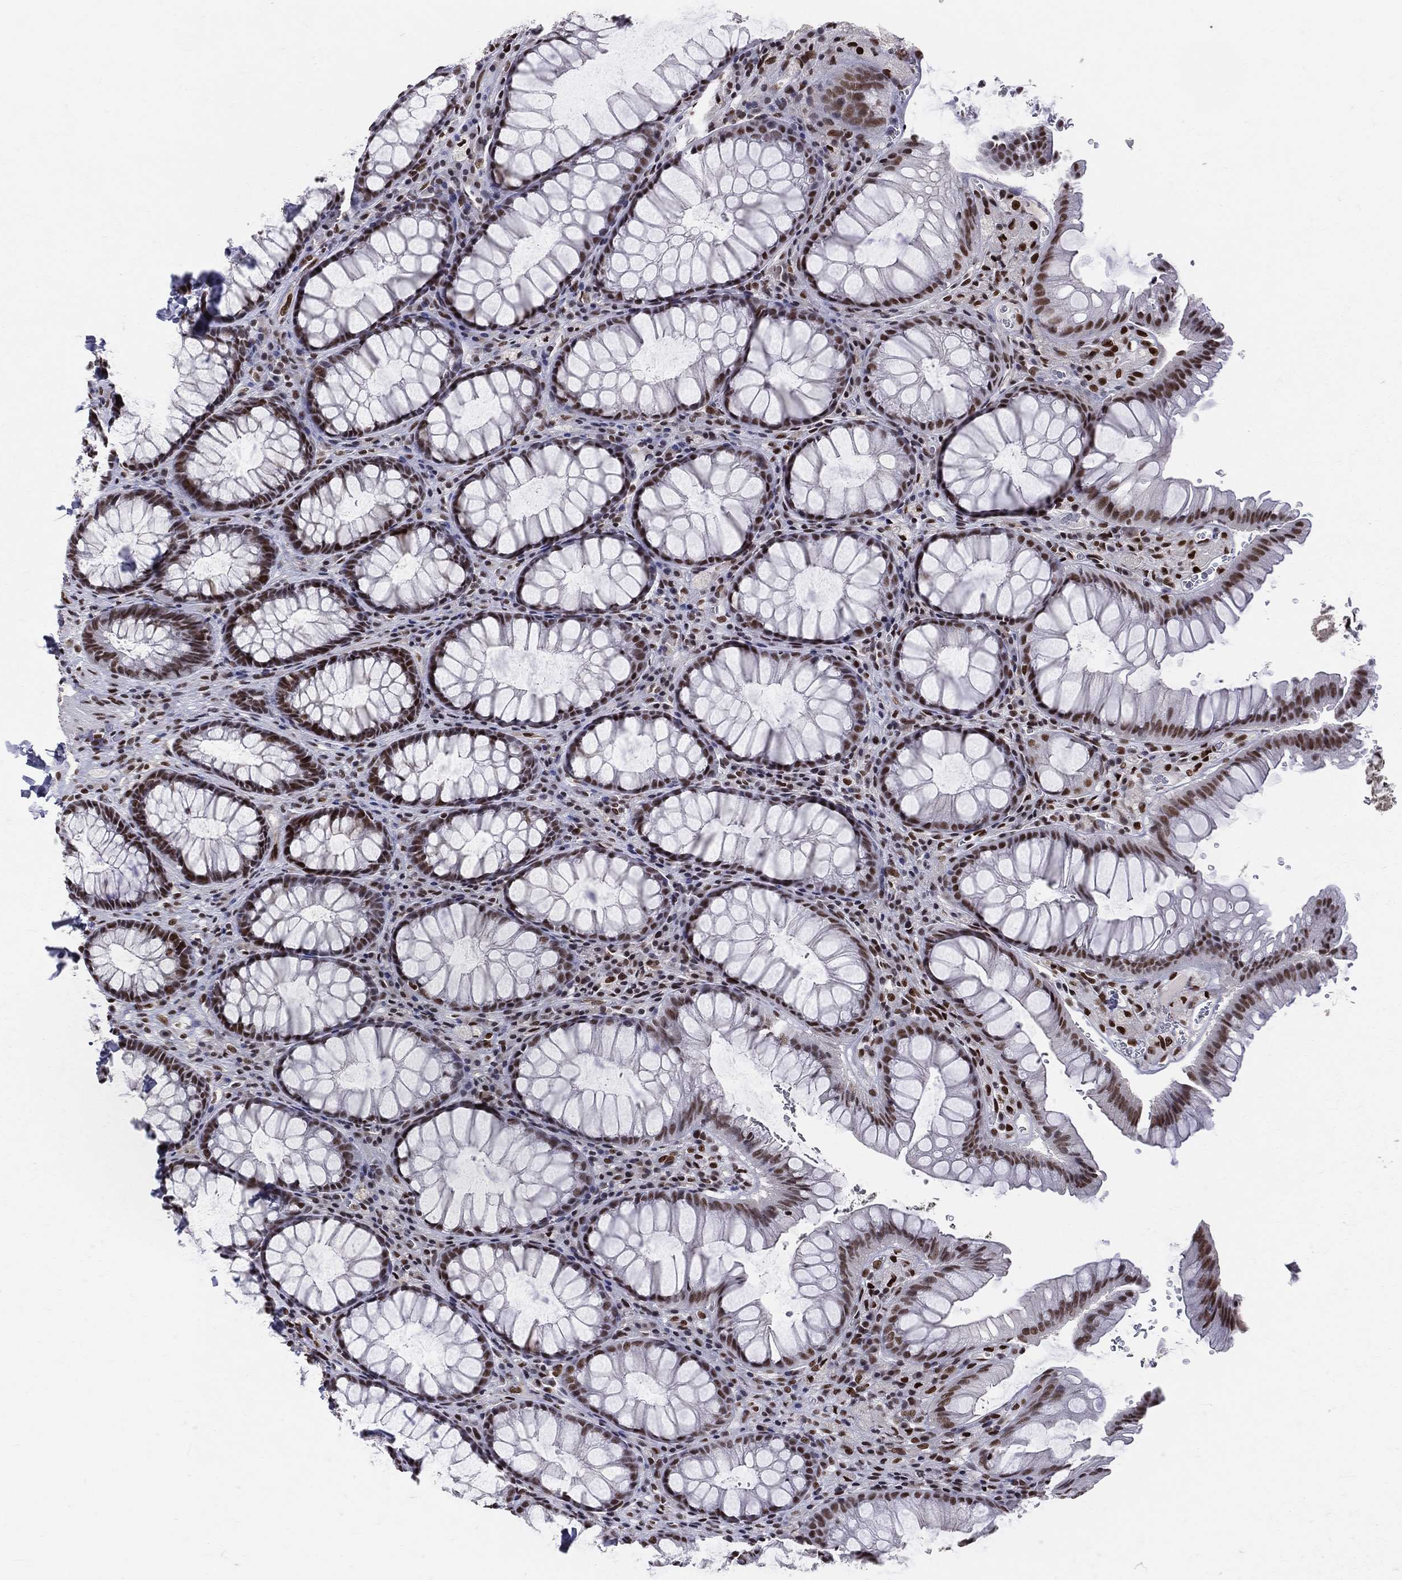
{"staining": {"intensity": "strong", "quantity": ">75%", "location": "nuclear"}, "tissue": "rectum", "cell_type": "Glandular cells", "image_type": "normal", "snomed": [{"axis": "morphology", "description": "Normal tissue, NOS"}, {"axis": "topography", "description": "Rectum"}], "caption": "Immunohistochemical staining of normal rectum demonstrates high levels of strong nuclear expression in approximately >75% of glandular cells. The staining was performed using DAB, with brown indicating positive protein expression. Nuclei are stained blue with hematoxylin.", "gene": "CDK7", "patient": {"sex": "female", "age": 68}}